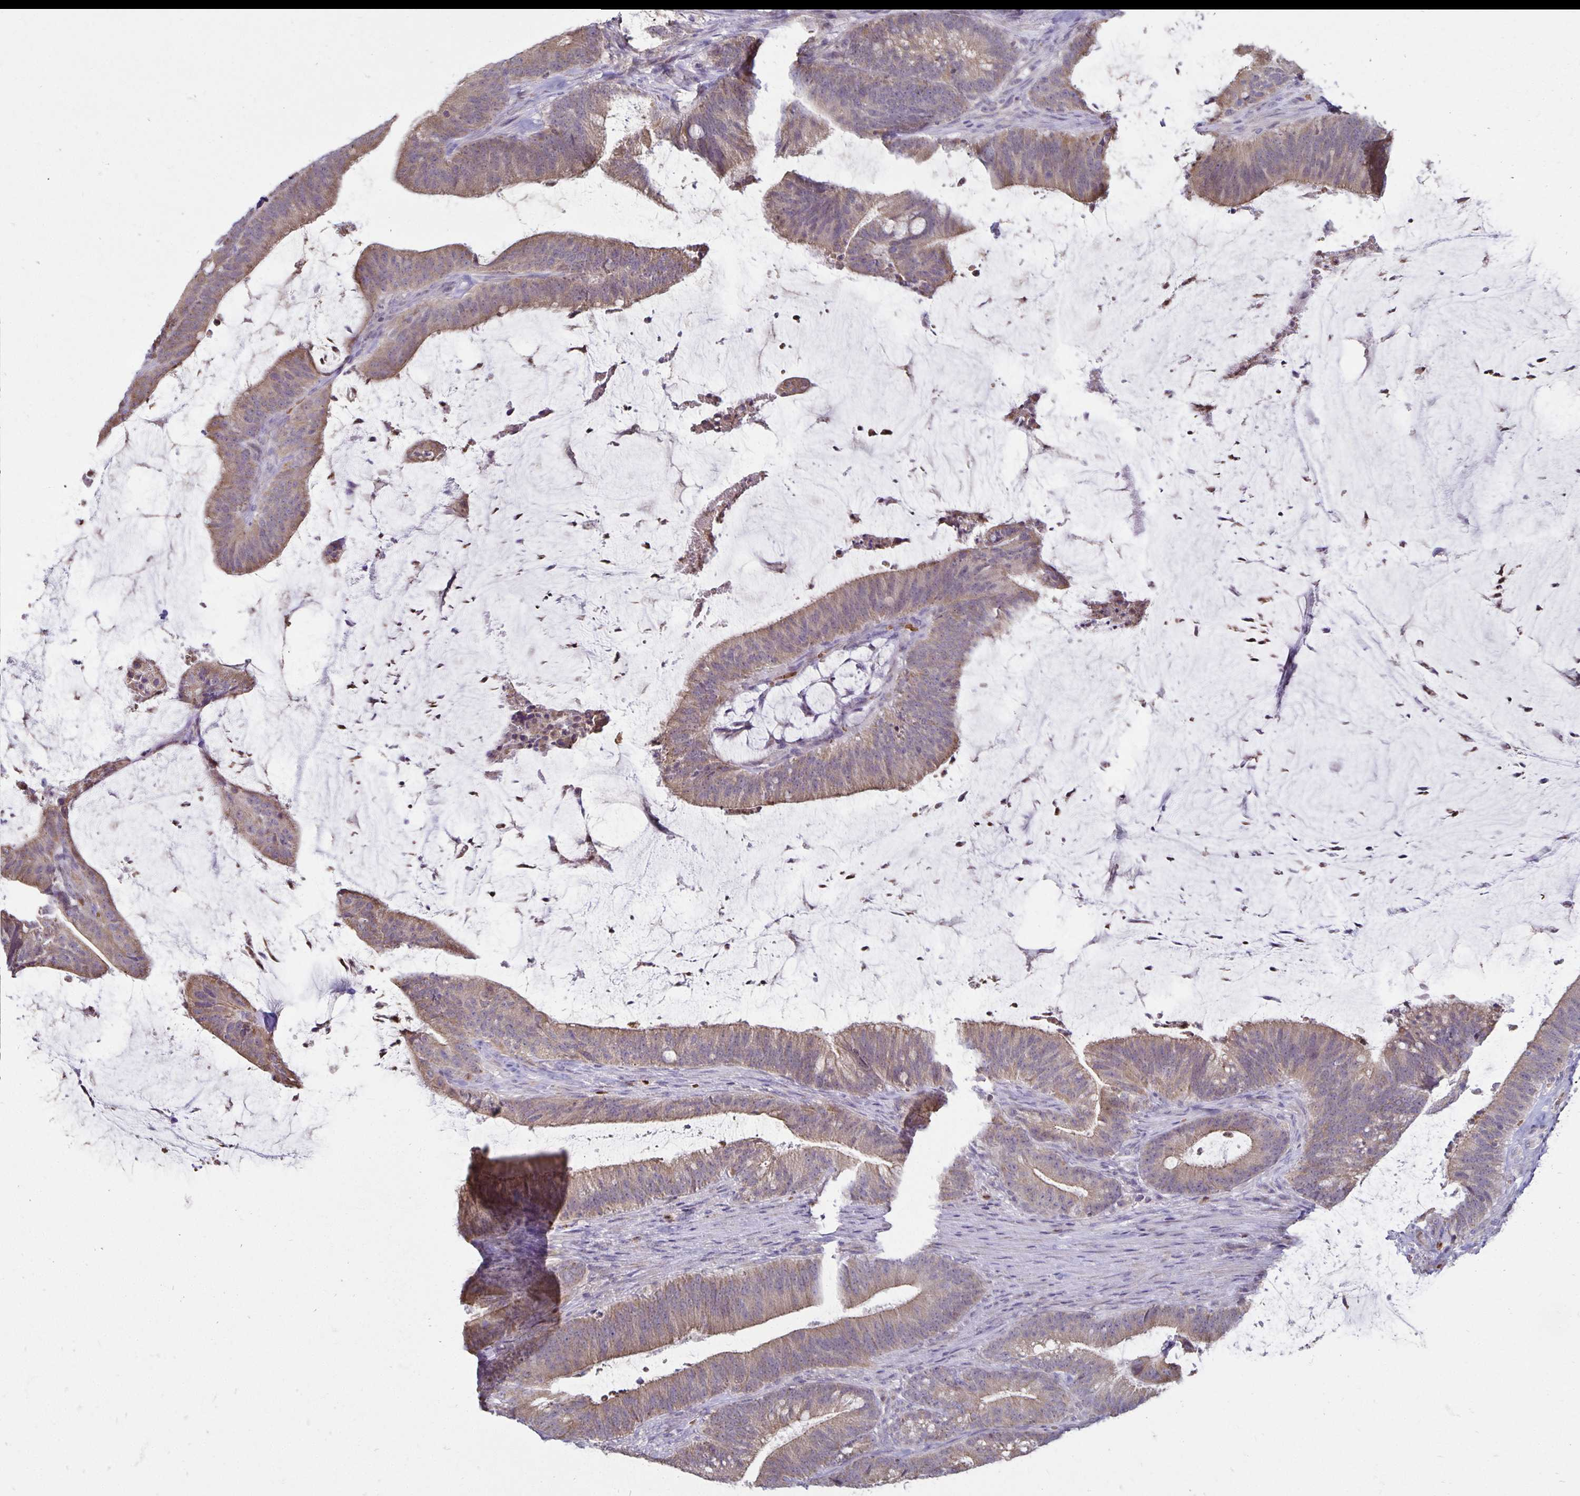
{"staining": {"intensity": "weak", "quantity": ">75%", "location": "cytoplasmic/membranous"}, "tissue": "colorectal cancer", "cell_type": "Tumor cells", "image_type": "cancer", "snomed": [{"axis": "morphology", "description": "Adenocarcinoma, NOS"}, {"axis": "topography", "description": "Colon"}], "caption": "Adenocarcinoma (colorectal) stained for a protein demonstrates weak cytoplasmic/membranous positivity in tumor cells.", "gene": "FN3K", "patient": {"sex": "female", "age": 43}}